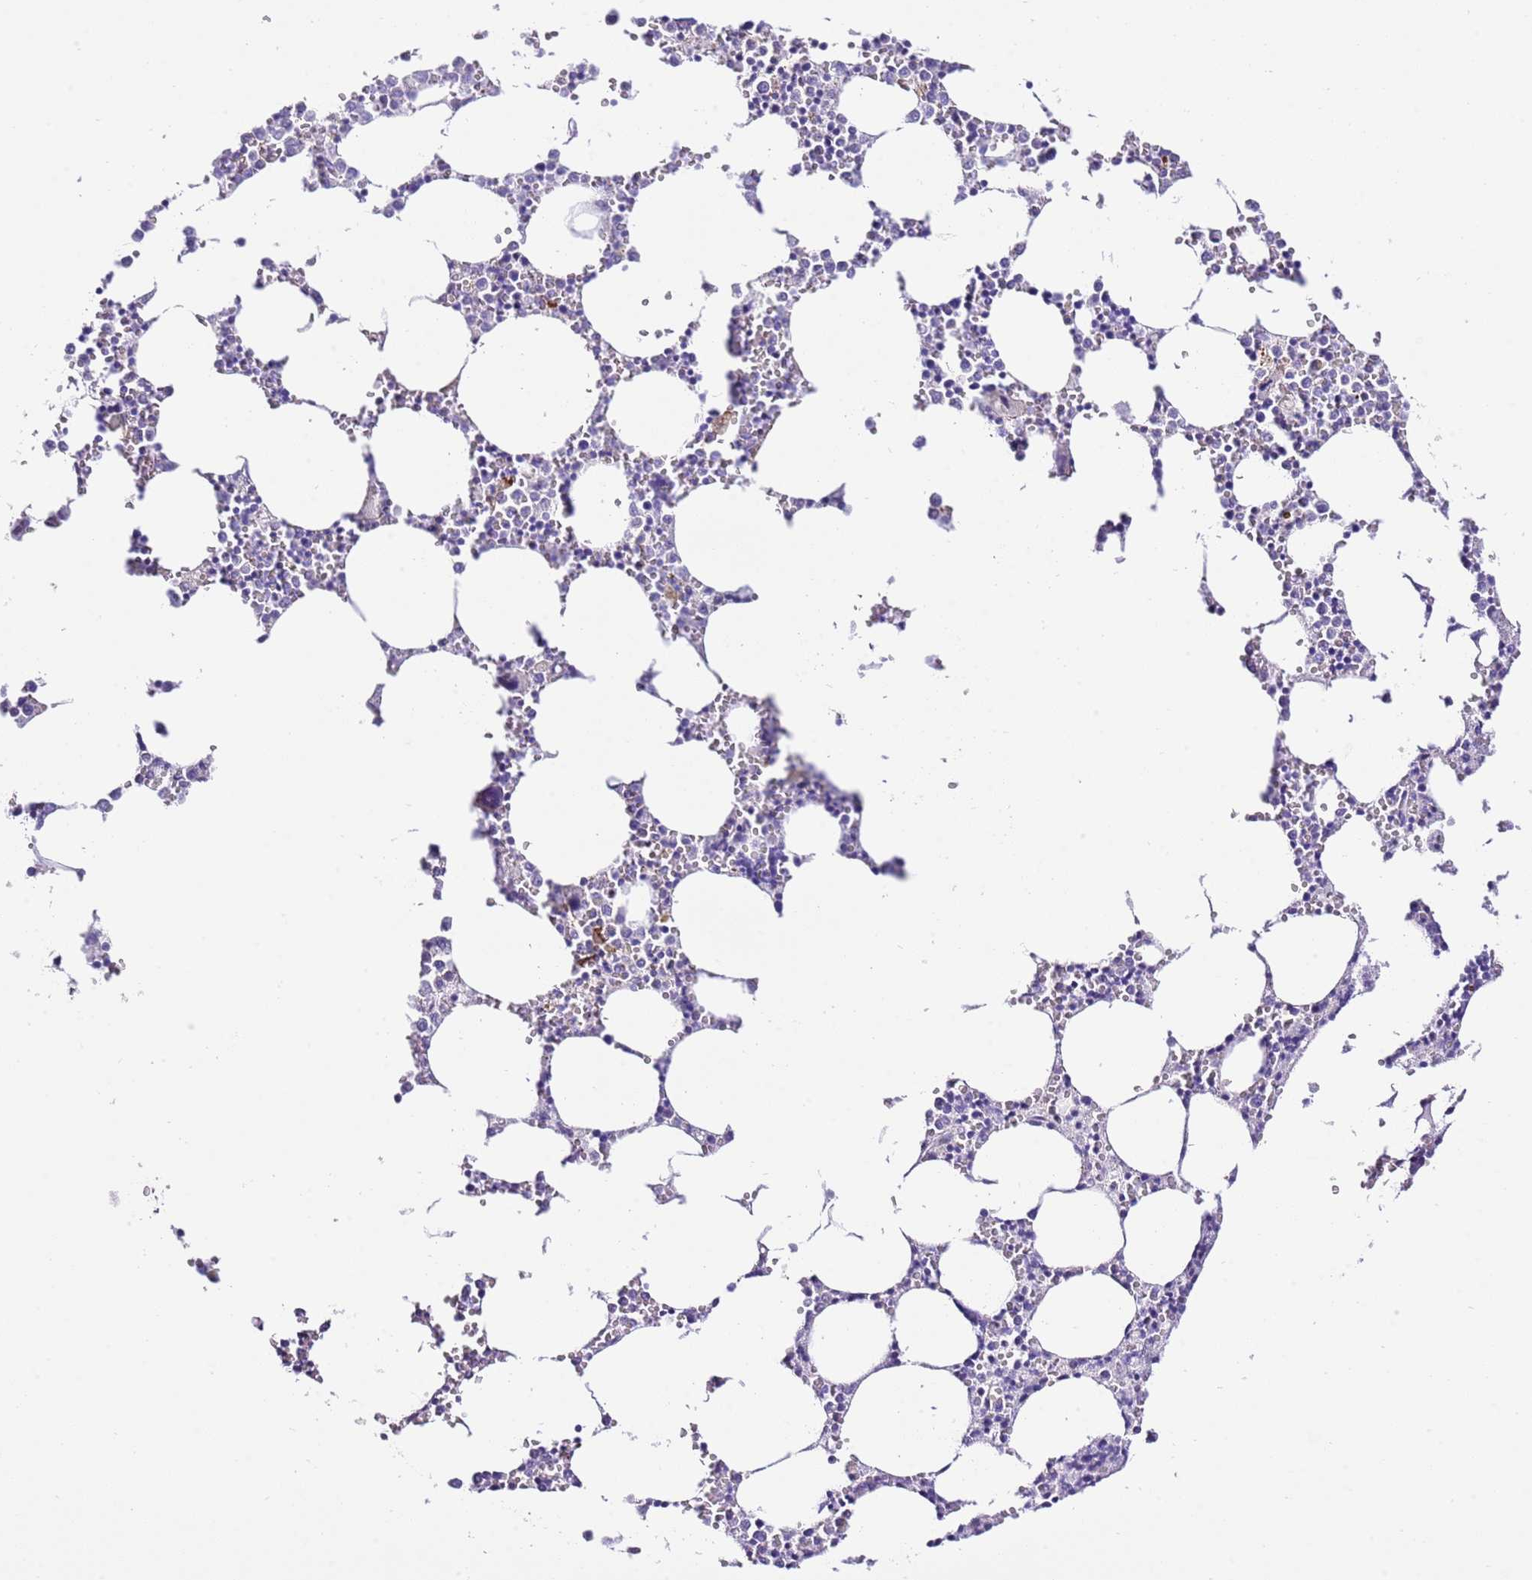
{"staining": {"intensity": "negative", "quantity": "none", "location": "none"}, "tissue": "bone marrow", "cell_type": "Hematopoietic cells", "image_type": "normal", "snomed": [{"axis": "morphology", "description": "Normal tissue, NOS"}, {"axis": "topography", "description": "Bone marrow"}], "caption": "Bone marrow stained for a protein using immunohistochemistry (IHC) displays no expression hematopoietic cells.", "gene": "ALDH3A1", "patient": {"sex": "female", "age": 64}}